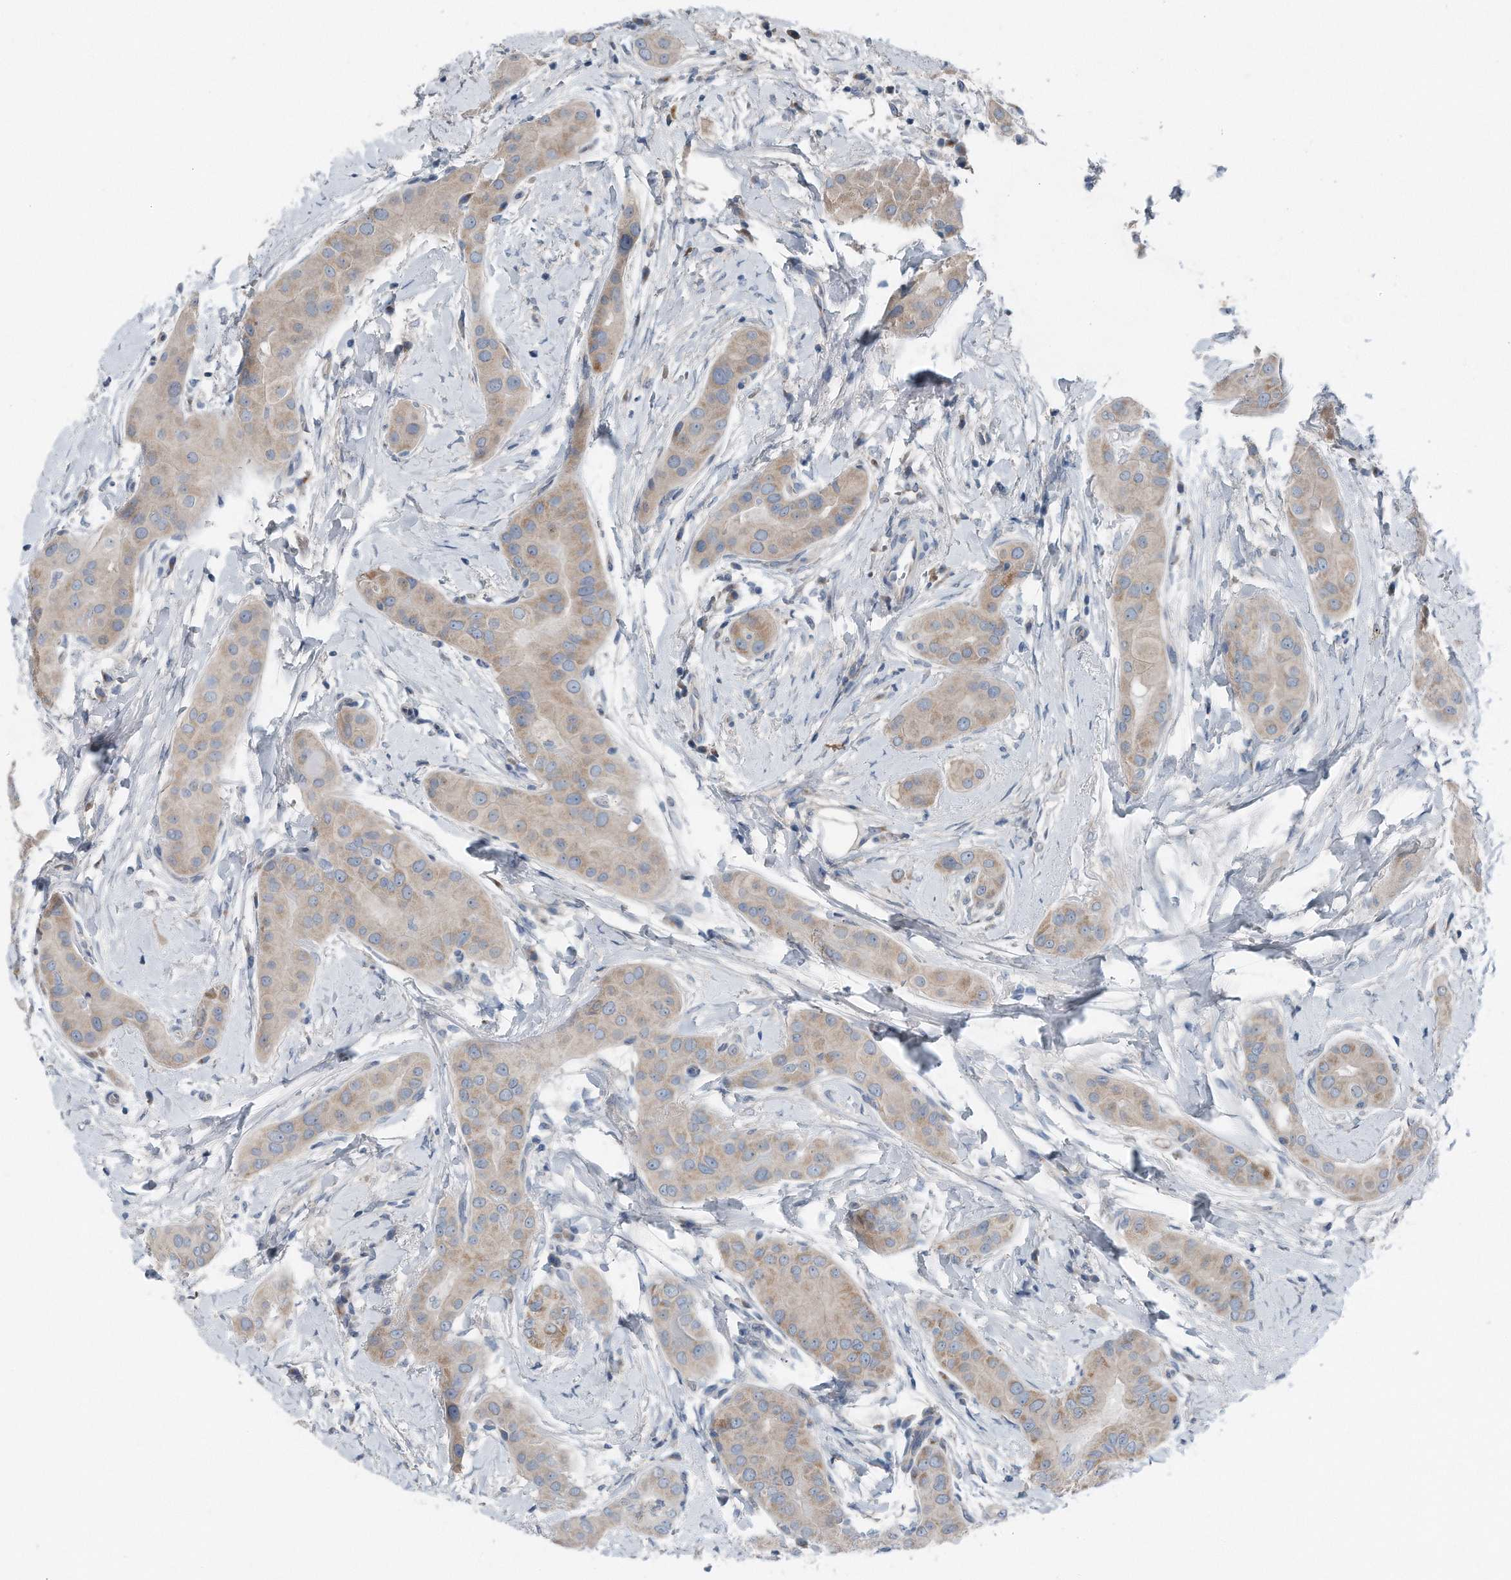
{"staining": {"intensity": "weak", "quantity": "25%-75%", "location": "cytoplasmic/membranous"}, "tissue": "thyroid cancer", "cell_type": "Tumor cells", "image_type": "cancer", "snomed": [{"axis": "morphology", "description": "Papillary adenocarcinoma, NOS"}, {"axis": "topography", "description": "Thyroid gland"}], "caption": "Protein expression analysis of human thyroid cancer reveals weak cytoplasmic/membranous expression in approximately 25%-75% of tumor cells. (DAB (3,3'-diaminobenzidine) IHC, brown staining for protein, blue staining for nuclei).", "gene": "YRDC", "patient": {"sex": "male", "age": 33}}